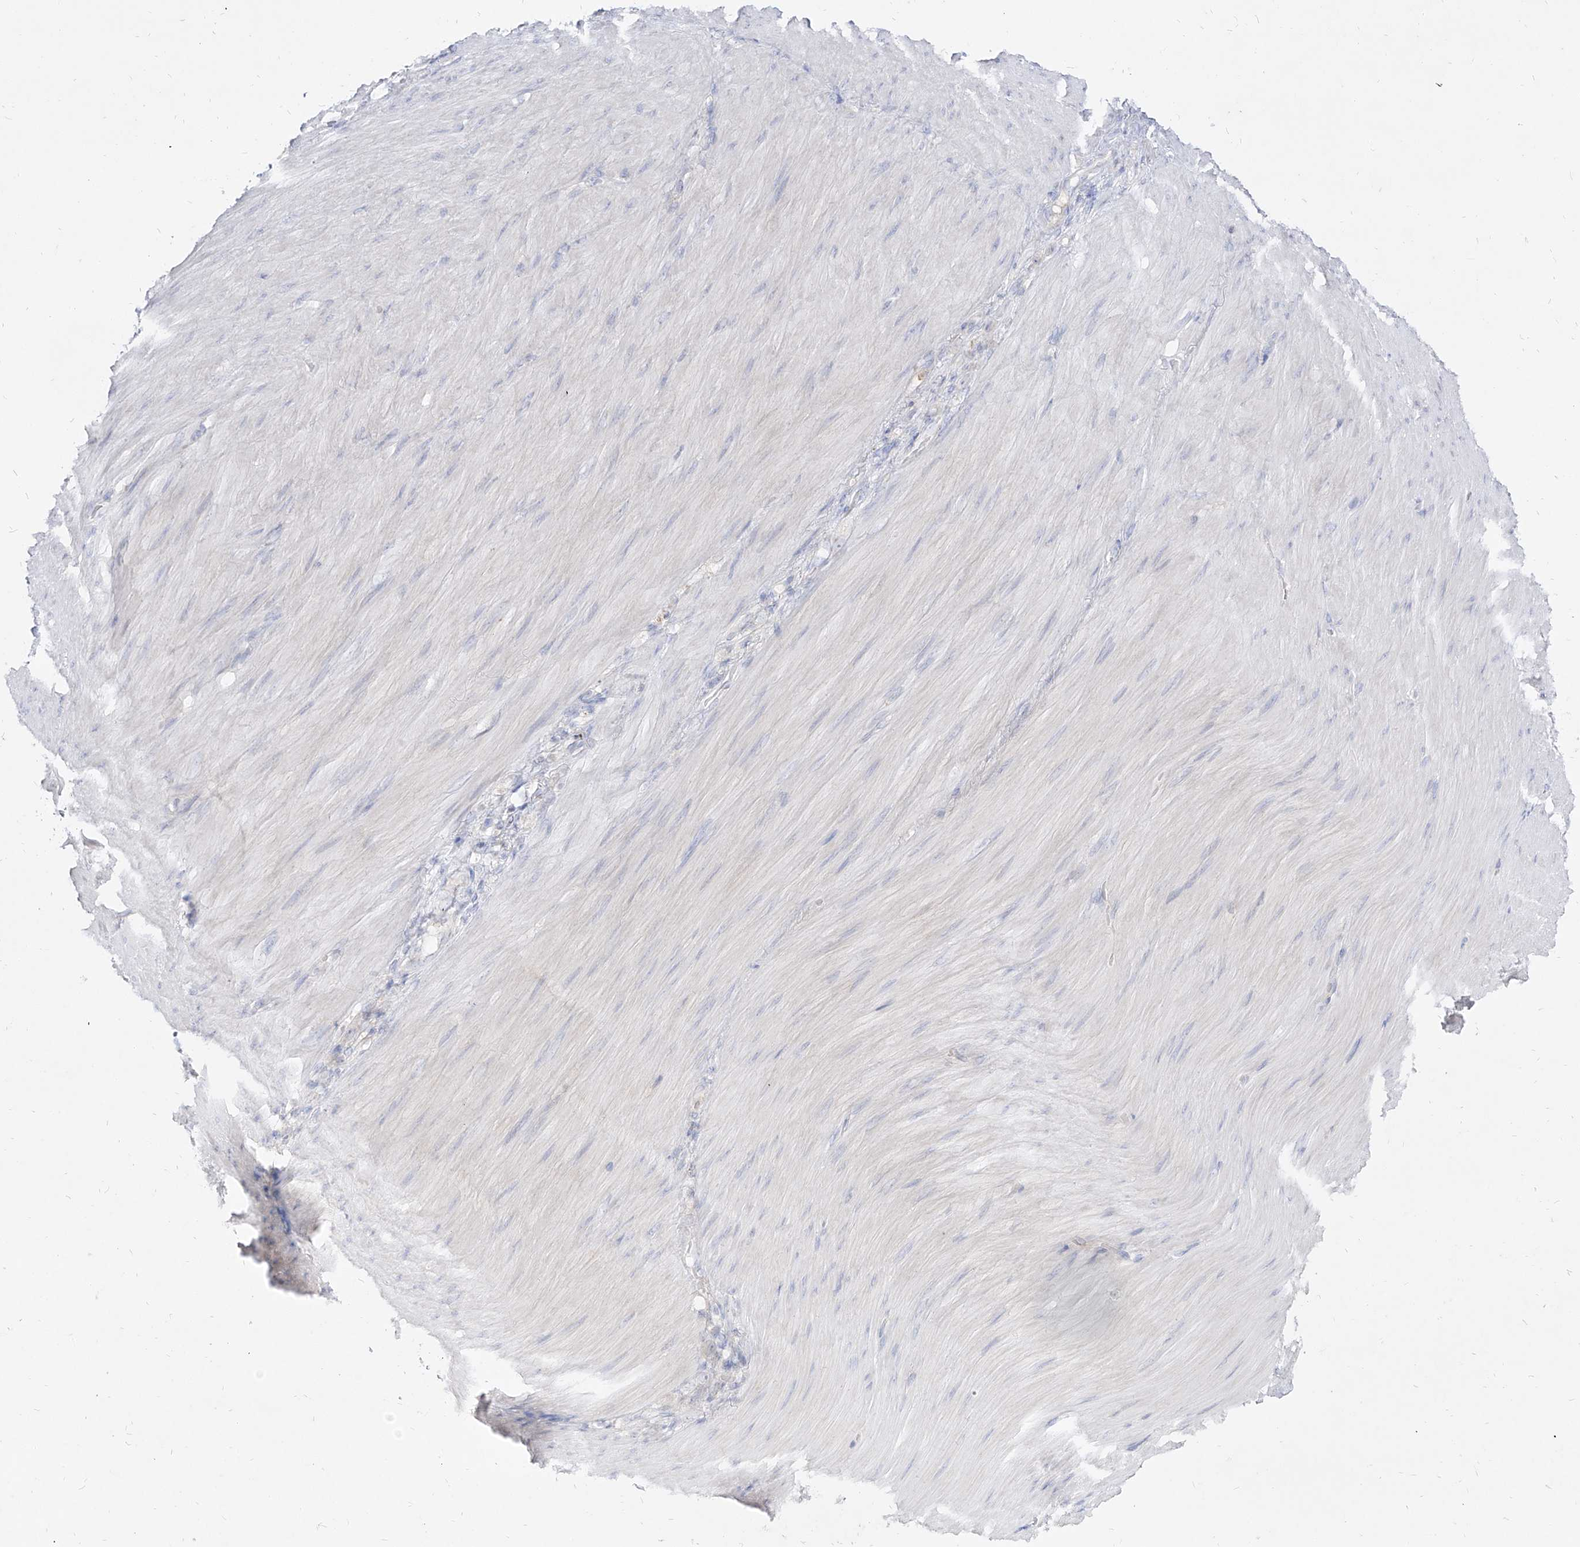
{"staining": {"intensity": "negative", "quantity": "none", "location": "none"}, "tissue": "stomach cancer", "cell_type": "Tumor cells", "image_type": "cancer", "snomed": [{"axis": "morphology", "description": "Normal tissue, NOS"}, {"axis": "morphology", "description": "Adenocarcinoma, NOS"}, {"axis": "topography", "description": "Stomach"}], "caption": "Tumor cells show no significant protein staining in adenocarcinoma (stomach).", "gene": "RBFOX3", "patient": {"sex": "male", "age": 82}}